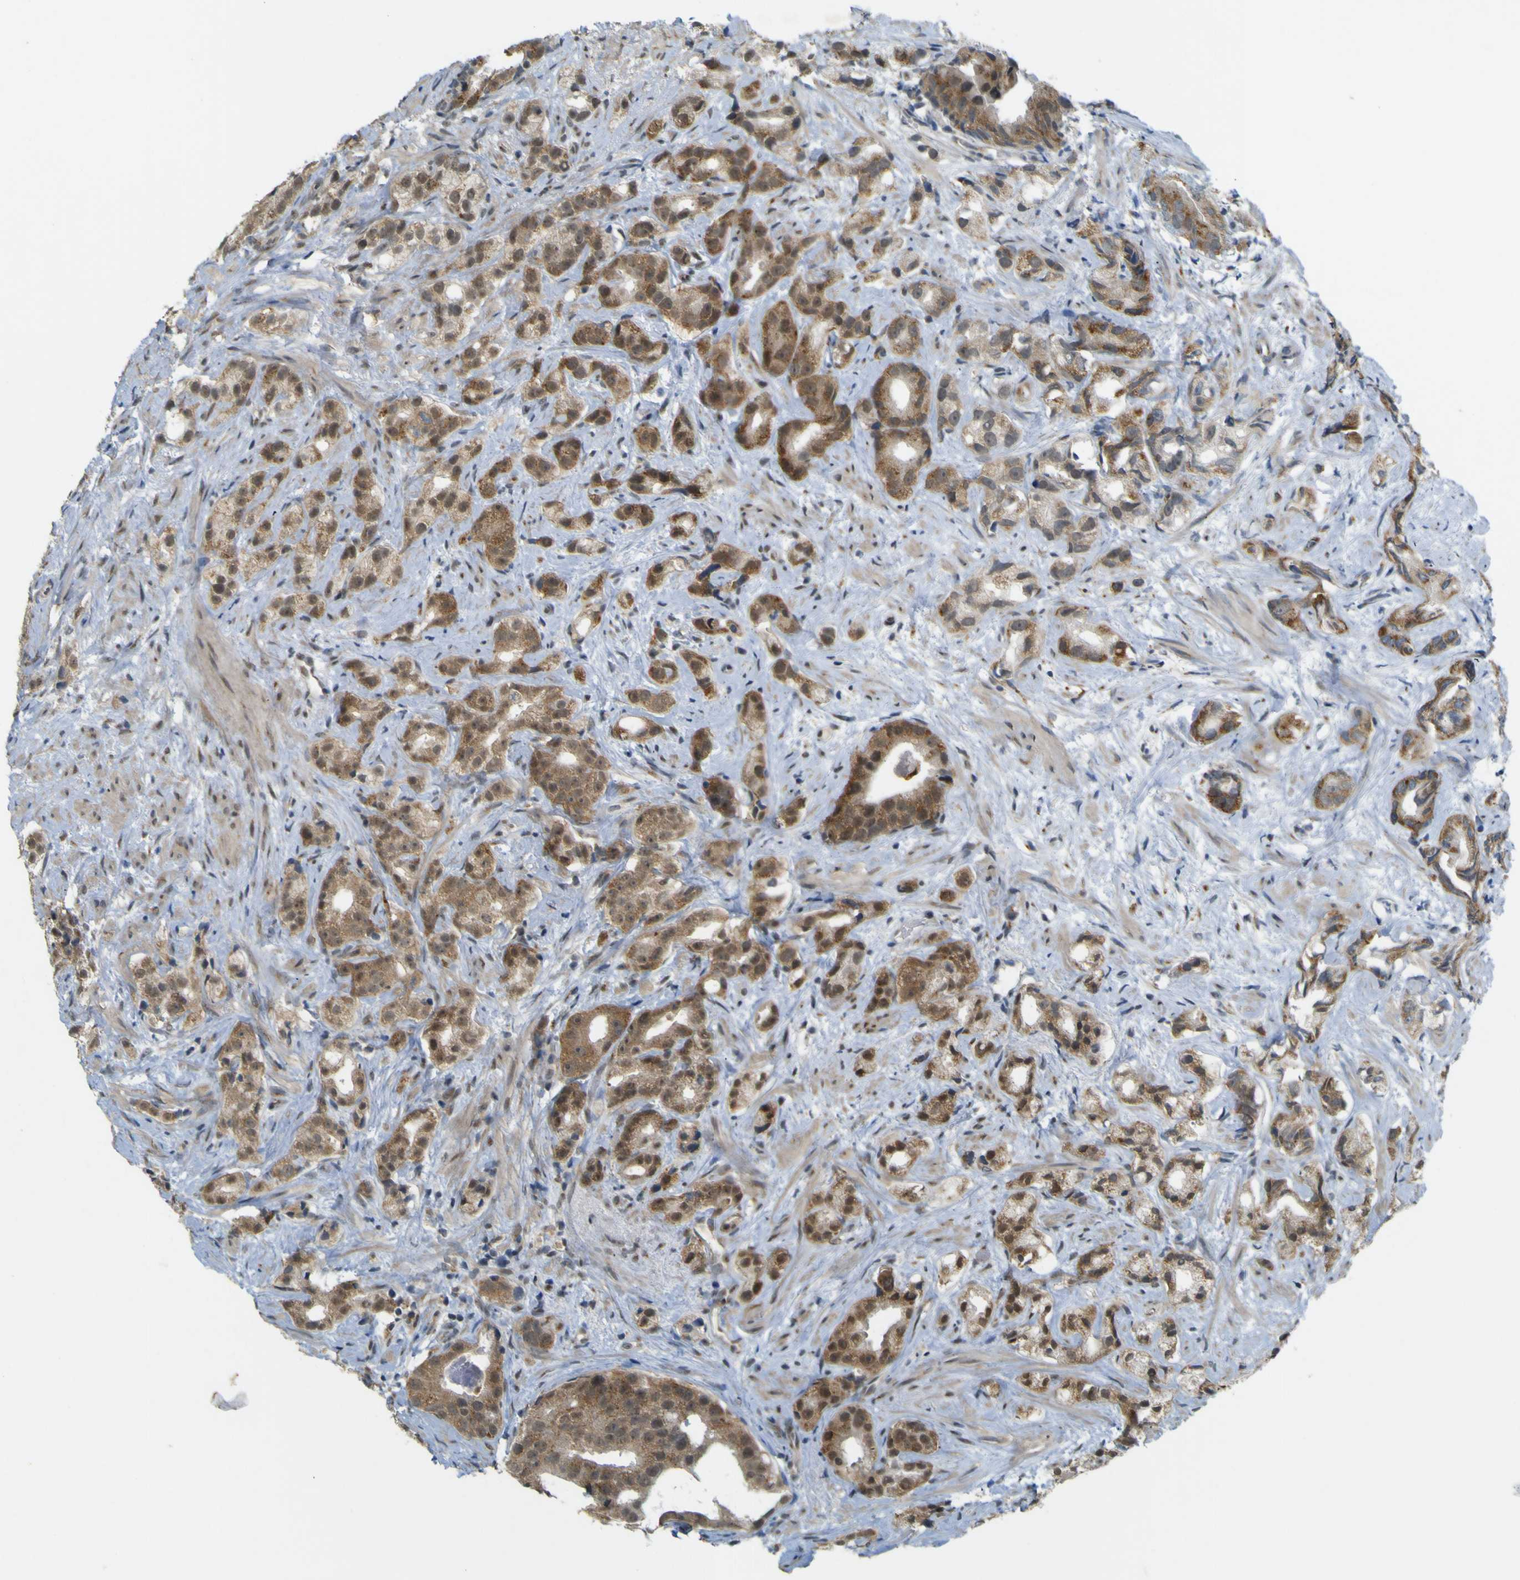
{"staining": {"intensity": "moderate", "quantity": ">75%", "location": "cytoplasmic/membranous"}, "tissue": "prostate cancer", "cell_type": "Tumor cells", "image_type": "cancer", "snomed": [{"axis": "morphology", "description": "Adenocarcinoma, Low grade"}, {"axis": "topography", "description": "Prostate"}], "caption": "Tumor cells exhibit moderate cytoplasmic/membranous expression in approximately >75% of cells in low-grade adenocarcinoma (prostate).", "gene": "IGF2R", "patient": {"sex": "male", "age": 89}}